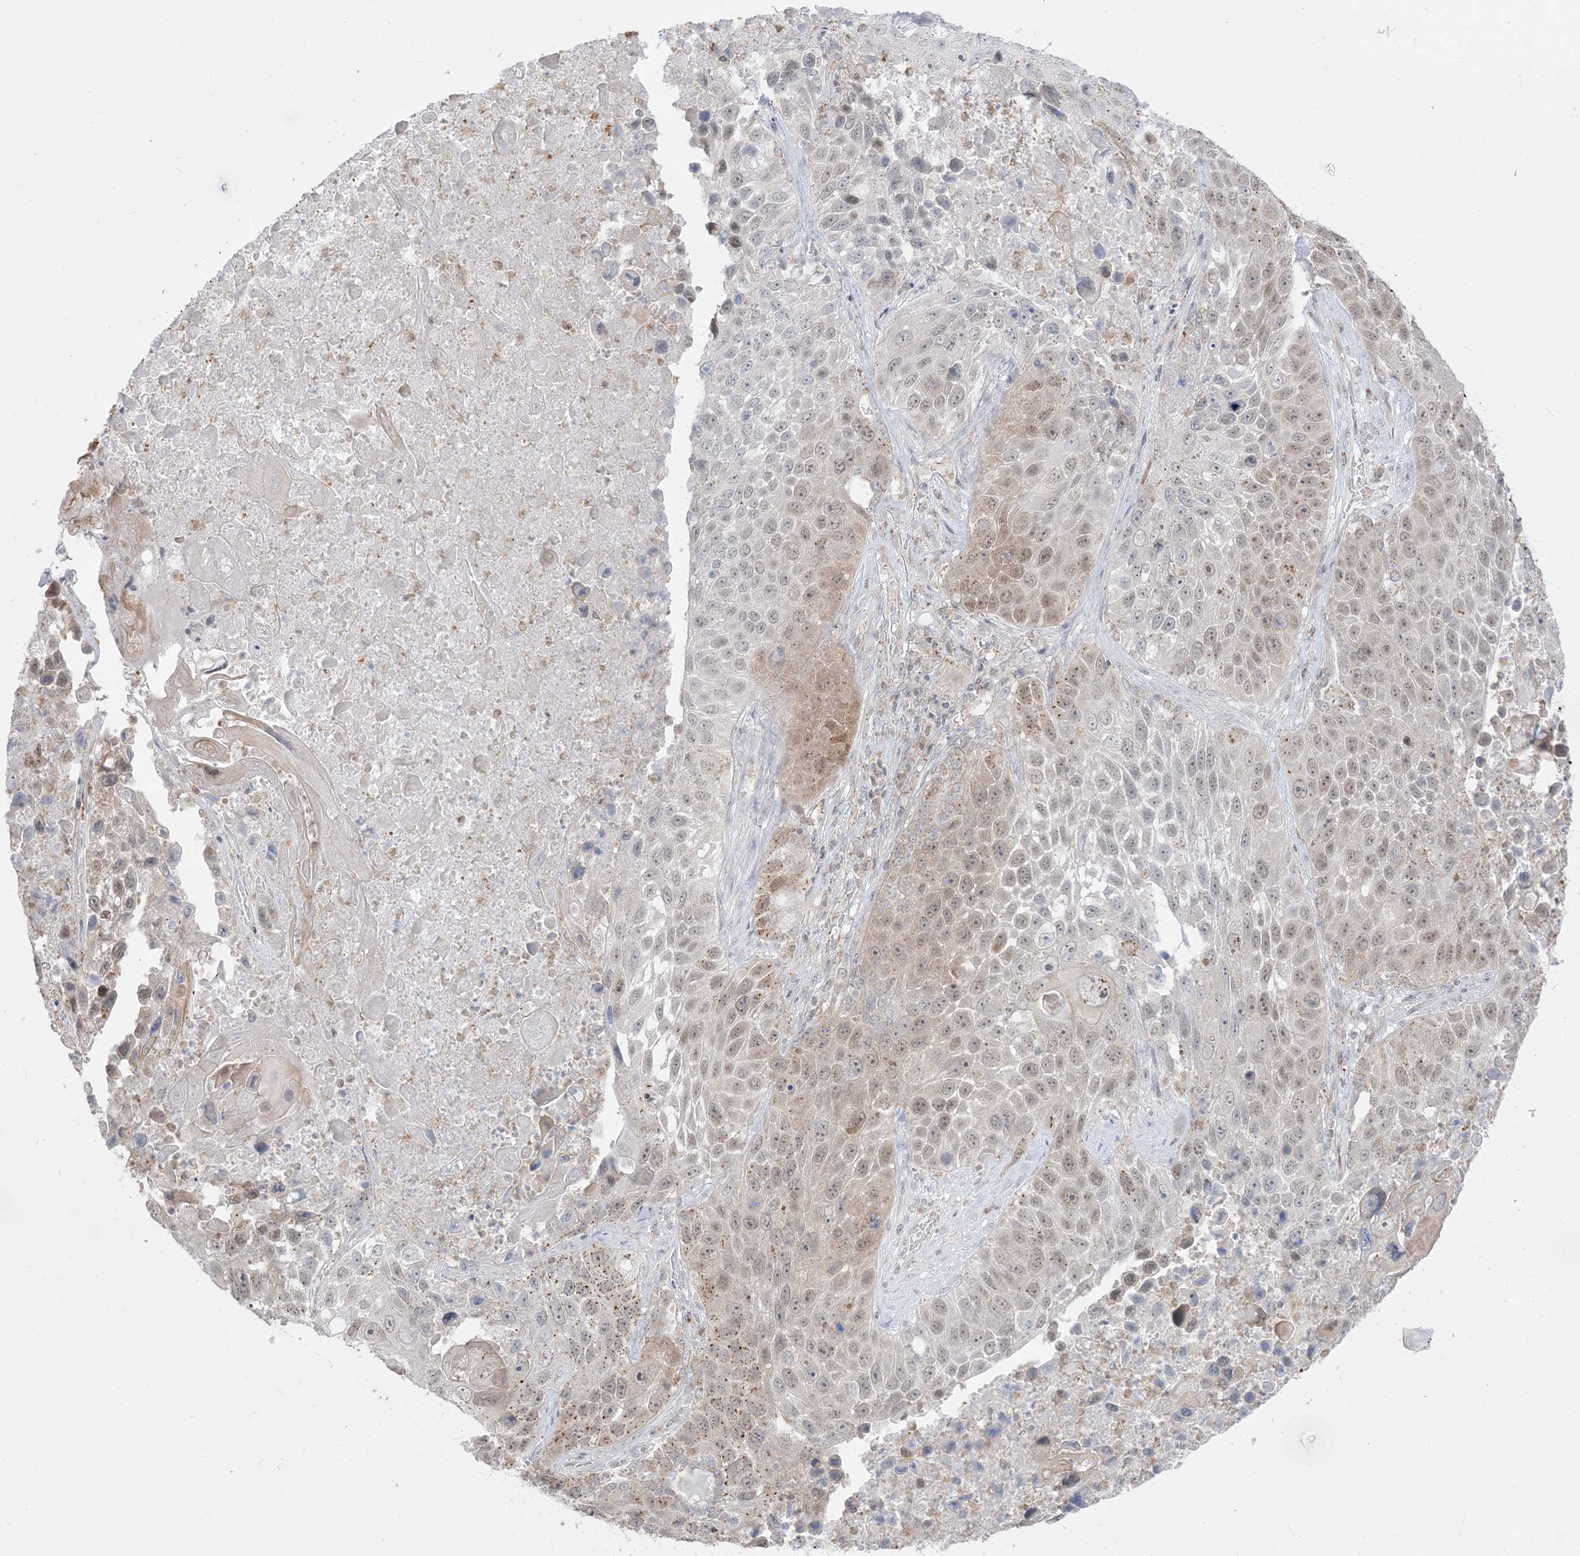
{"staining": {"intensity": "weak", "quantity": "25%-75%", "location": "cytoplasmic/membranous,nuclear"}, "tissue": "lung cancer", "cell_type": "Tumor cells", "image_type": "cancer", "snomed": [{"axis": "morphology", "description": "Squamous cell carcinoma, NOS"}, {"axis": "topography", "description": "Lung"}], "caption": "About 25%-75% of tumor cells in human lung cancer demonstrate weak cytoplasmic/membranous and nuclear protein expression as visualized by brown immunohistochemical staining.", "gene": "KANSL3", "patient": {"sex": "male", "age": 61}}